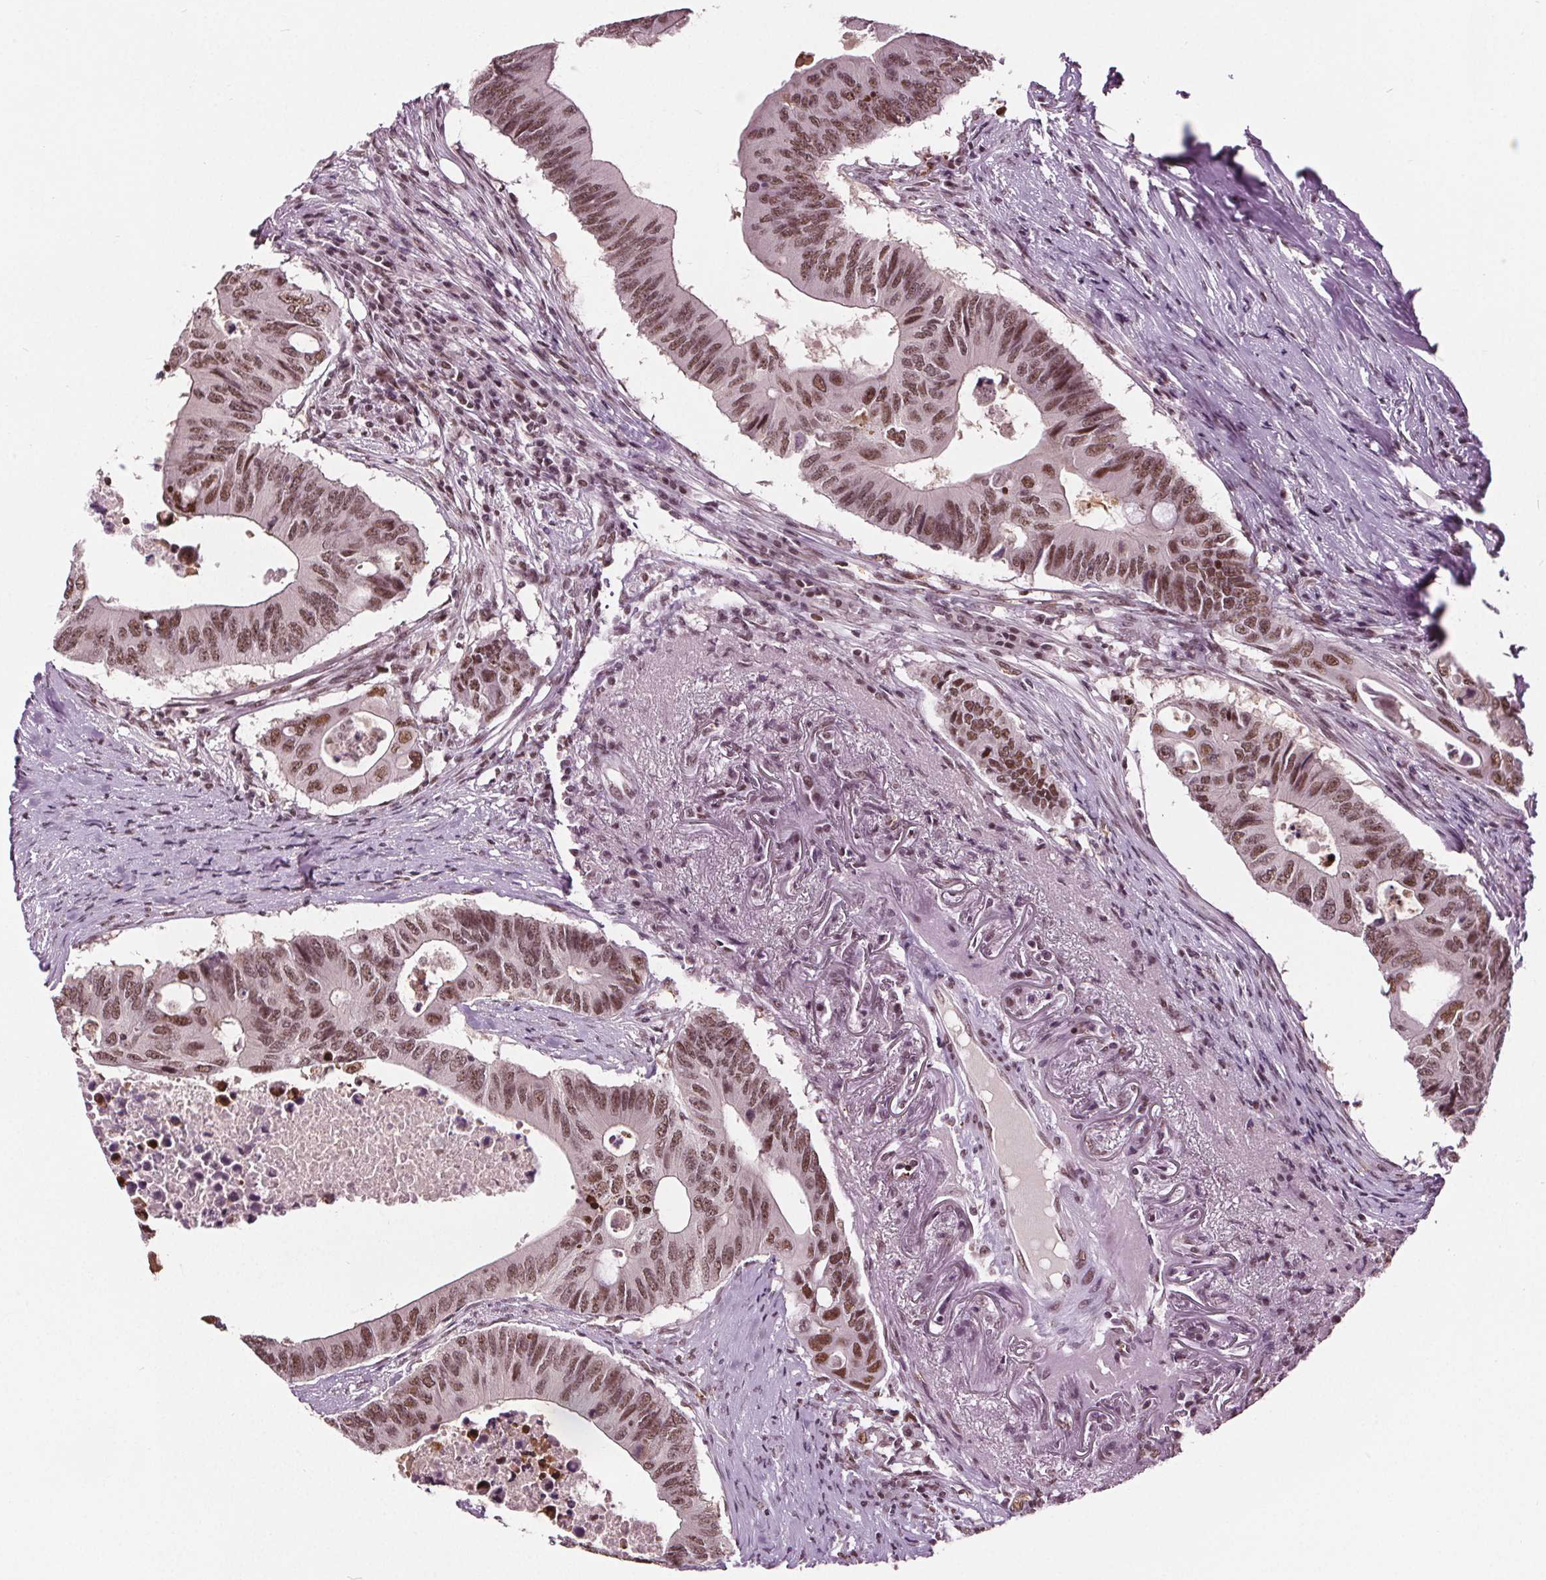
{"staining": {"intensity": "moderate", "quantity": ">75%", "location": "nuclear"}, "tissue": "colorectal cancer", "cell_type": "Tumor cells", "image_type": "cancer", "snomed": [{"axis": "morphology", "description": "Adenocarcinoma, NOS"}, {"axis": "topography", "description": "Colon"}], "caption": "Human colorectal cancer stained with a brown dye shows moderate nuclear positive expression in about >75% of tumor cells.", "gene": "IWS1", "patient": {"sex": "male", "age": 71}}